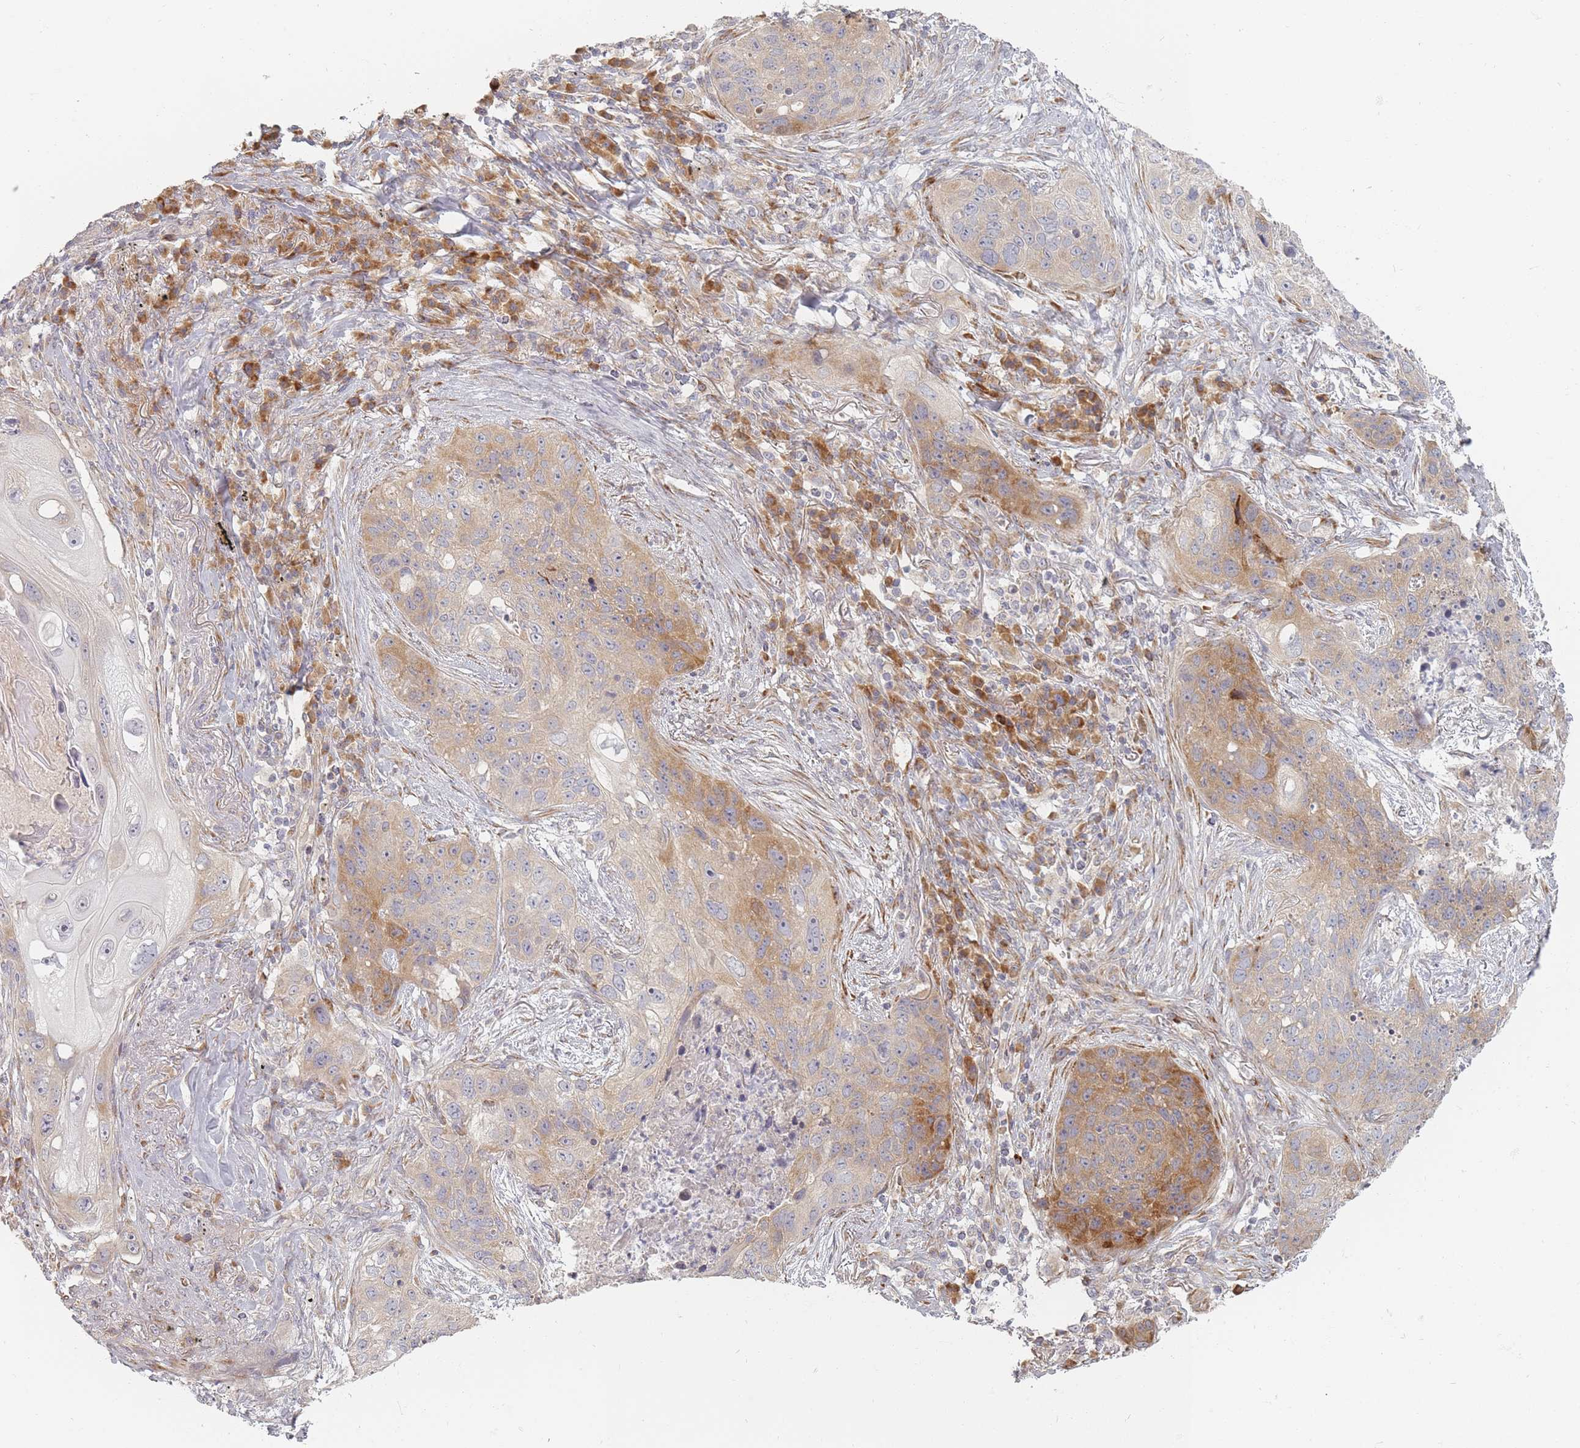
{"staining": {"intensity": "moderate", "quantity": "25%-75%", "location": "cytoplasmic/membranous"}, "tissue": "lung cancer", "cell_type": "Tumor cells", "image_type": "cancer", "snomed": [{"axis": "morphology", "description": "Squamous cell carcinoma, NOS"}, {"axis": "topography", "description": "Lung"}], "caption": "Immunohistochemical staining of human lung squamous cell carcinoma displays moderate cytoplasmic/membranous protein positivity in approximately 25%-75% of tumor cells.", "gene": "ZKSCAN7", "patient": {"sex": "female", "age": 63}}